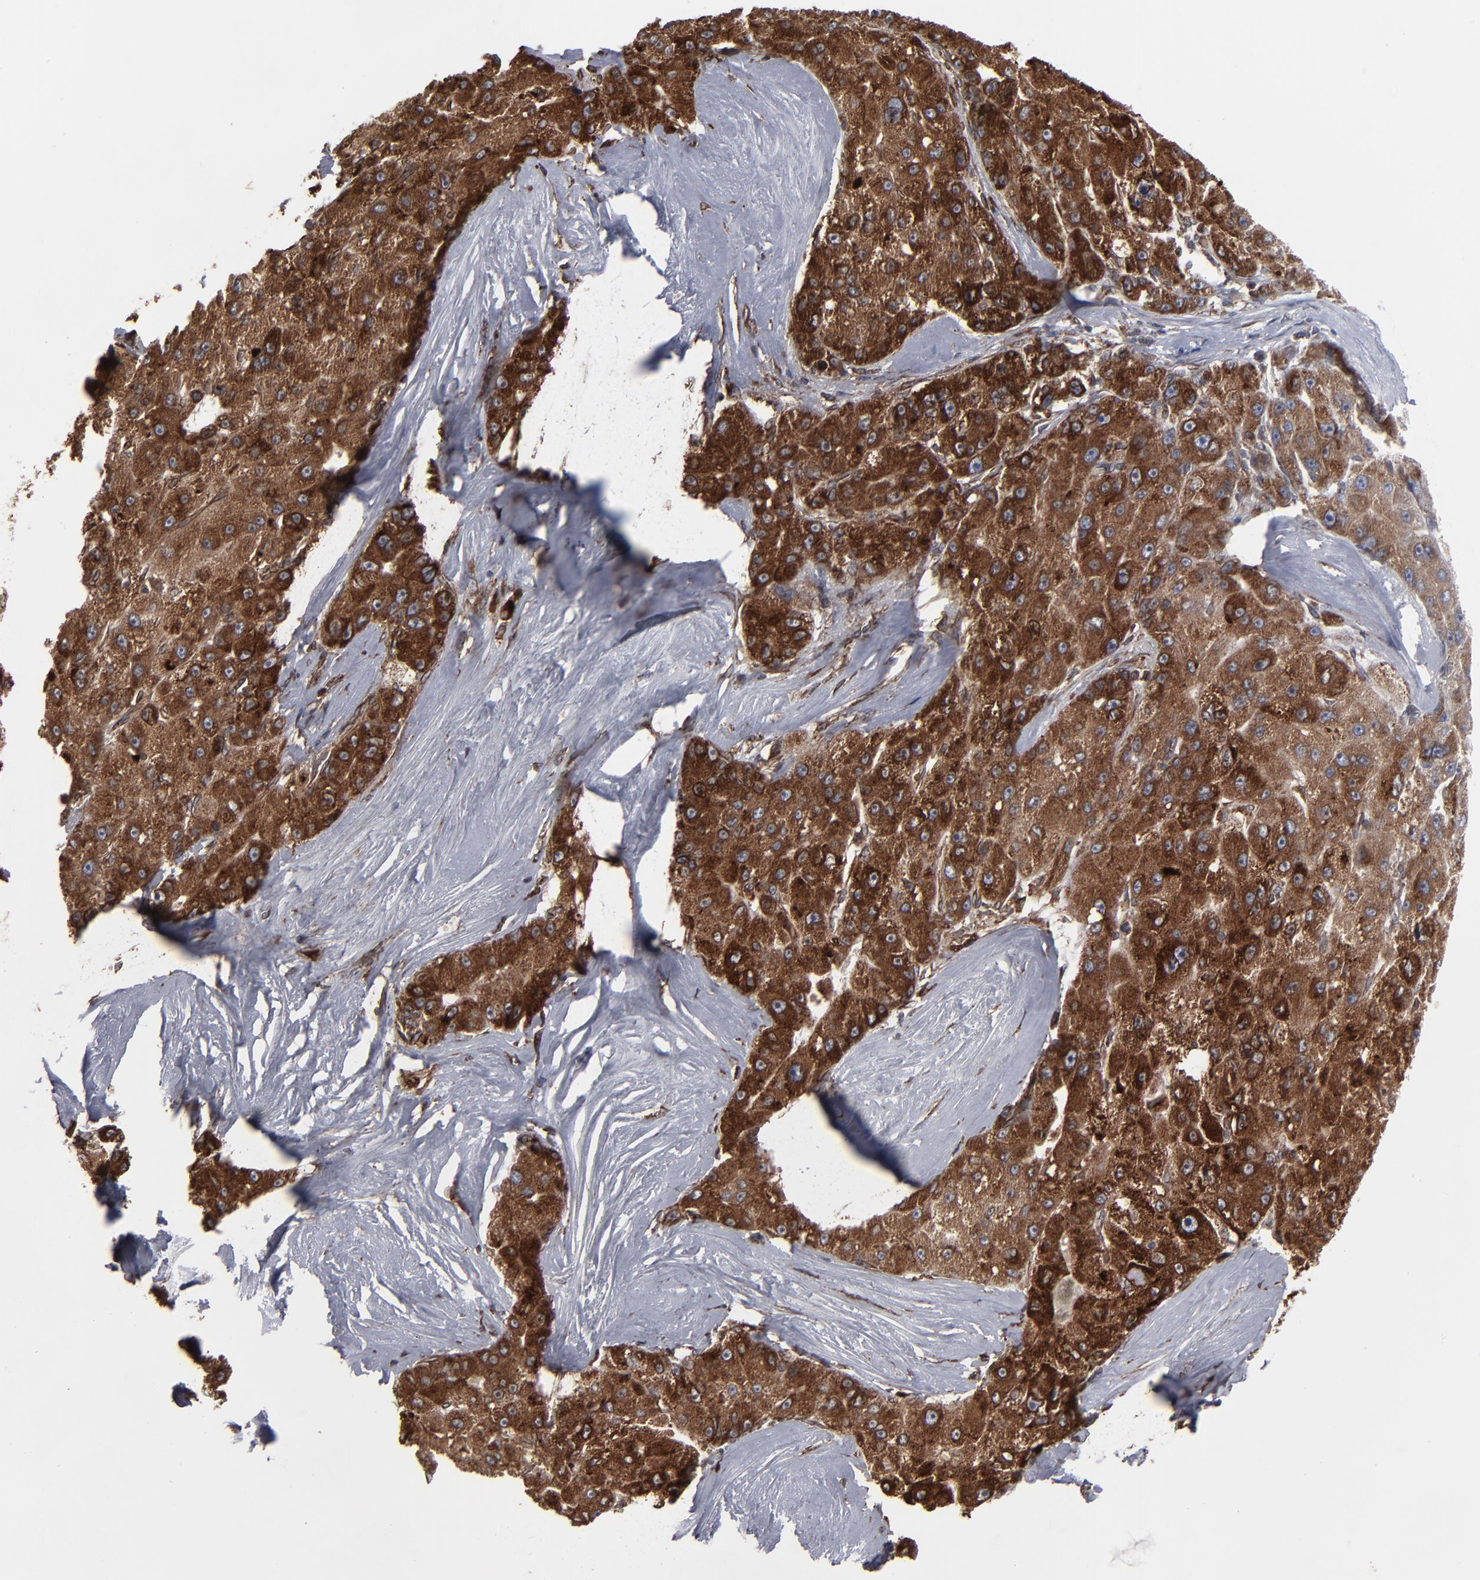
{"staining": {"intensity": "strong", "quantity": ">75%", "location": "cytoplasmic/membranous"}, "tissue": "liver cancer", "cell_type": "Tumor cells", "image_type": "cancer", "snomed": [{"axis": "morphology", "description": "Carcinoma, Hepatocellular, NOS"}, {"axis": "topography", "description": "Liver"}], "caption": "Human liver hepatocellular carcinoma stained with a brown dye reveals strong cytoplasmic/membranous positive staining in approximately >75% of tumor cells.", "gene": "CNIH1", "patient": {"sex": "male", "age": 80}}